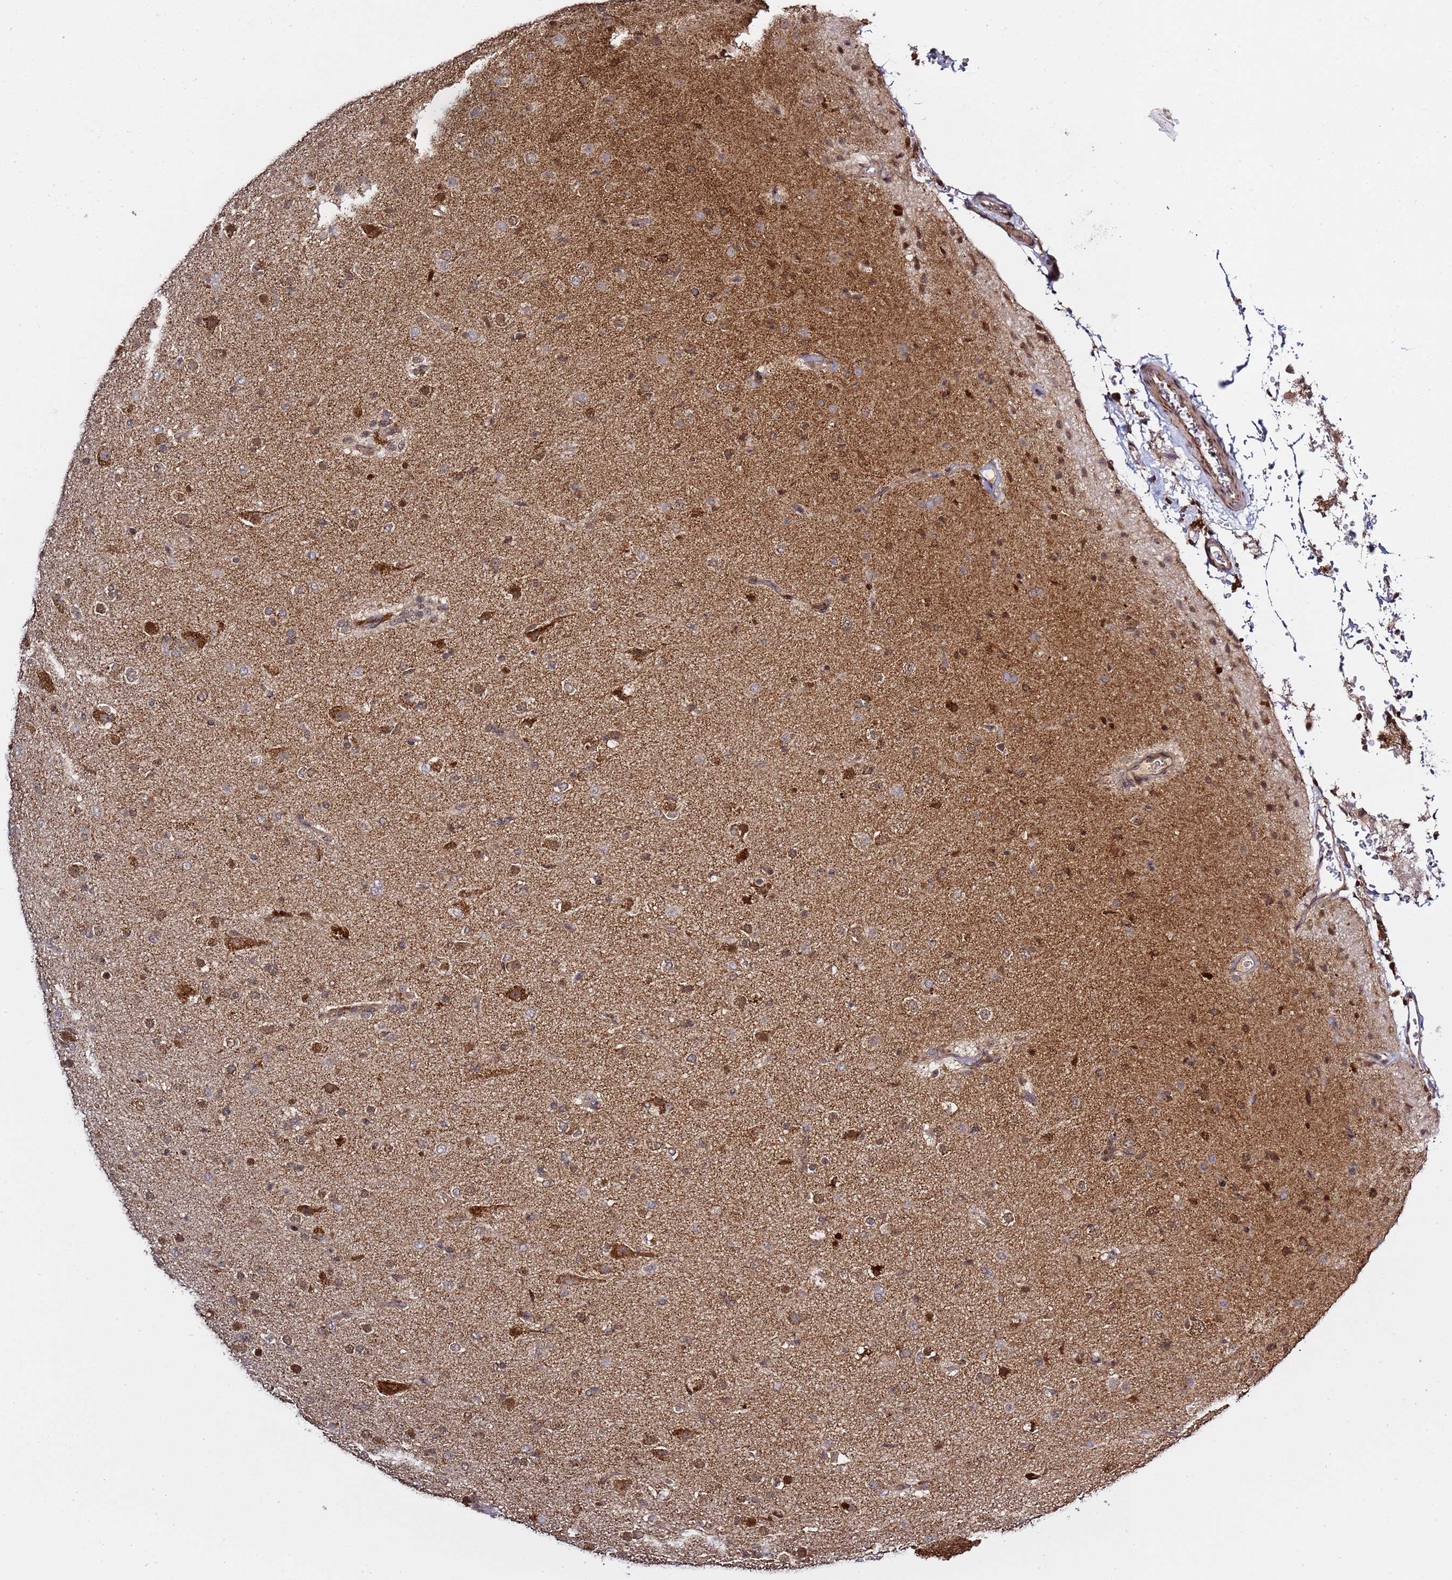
{"staining": {"intensity": "moderate", "quantity": "<25%", "location": "nuclear"}, "tissue": "glioma", "cell_type": "Tumor cells", "image_type": "cancer", "snomed": [{"axis": "morphology", "description": "Glioma, malignant, Low grade"}, {"axis": "topography", "description": "Brain"}], "caption": "The immunohistochemical stain highlights moderate nuclear staining in tumor cells of malignant low-grade glioma tissue.", "gene": "RCOR2", "patient": {"sex": "male", "age": 65}}